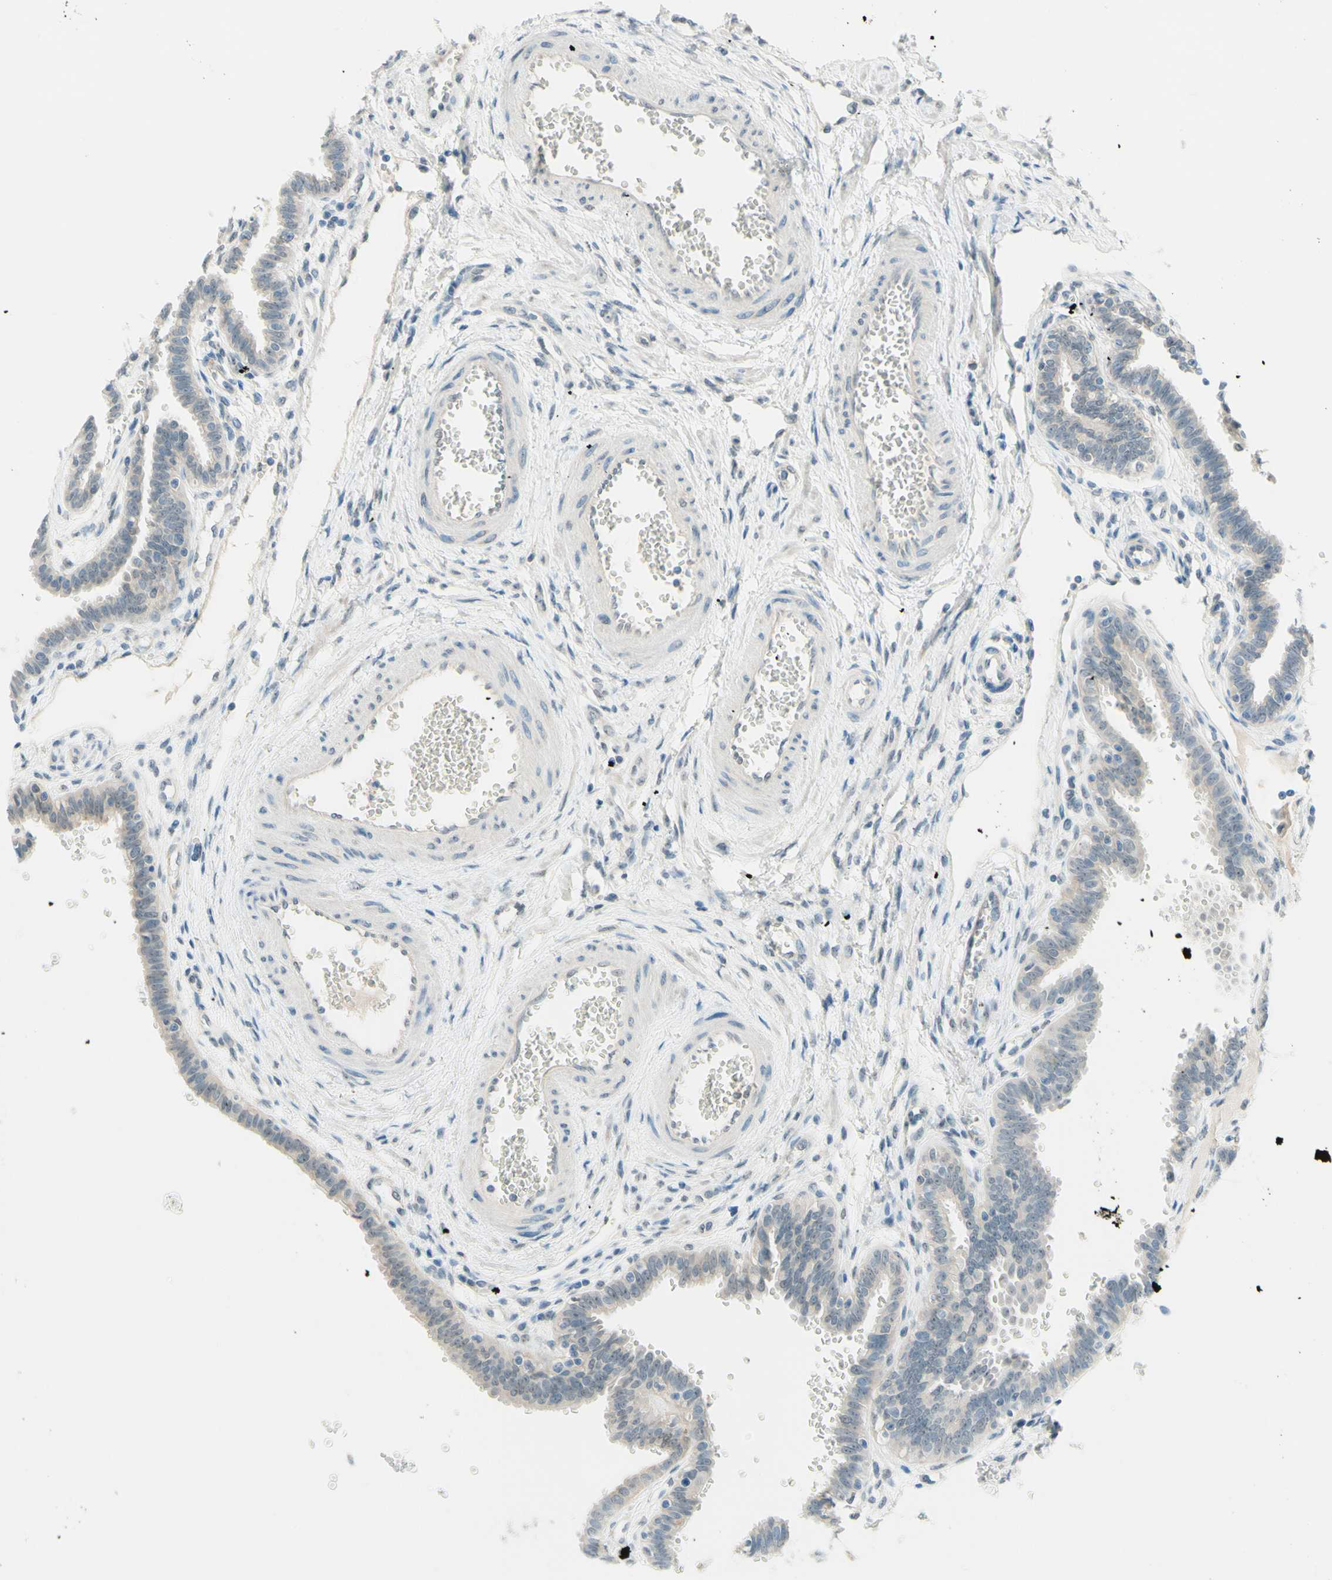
{"staining": {"intensity": "weak", "quantity": "25%-75%", "location": "cytoplasmic/membranous"}, "tissue": "fallopian tube", "cell_type": "Glandular cells", "image_type": "normal", "snomed": [{"axis": "morphology", "description": "Normal tissue, NOS"}, {"axis": "topography", "description": "Fallopian tube"}], "caption": "Immunohistochemistry (IHC) image of normal human fallopian tube stained for a protein (brown), which displays low levels of weak cytoplasmic/membranous expression in approximately 25%-75% of glandular cells.", "gene": "JPH1", "patient": {"sex": "female", "age": 32}}